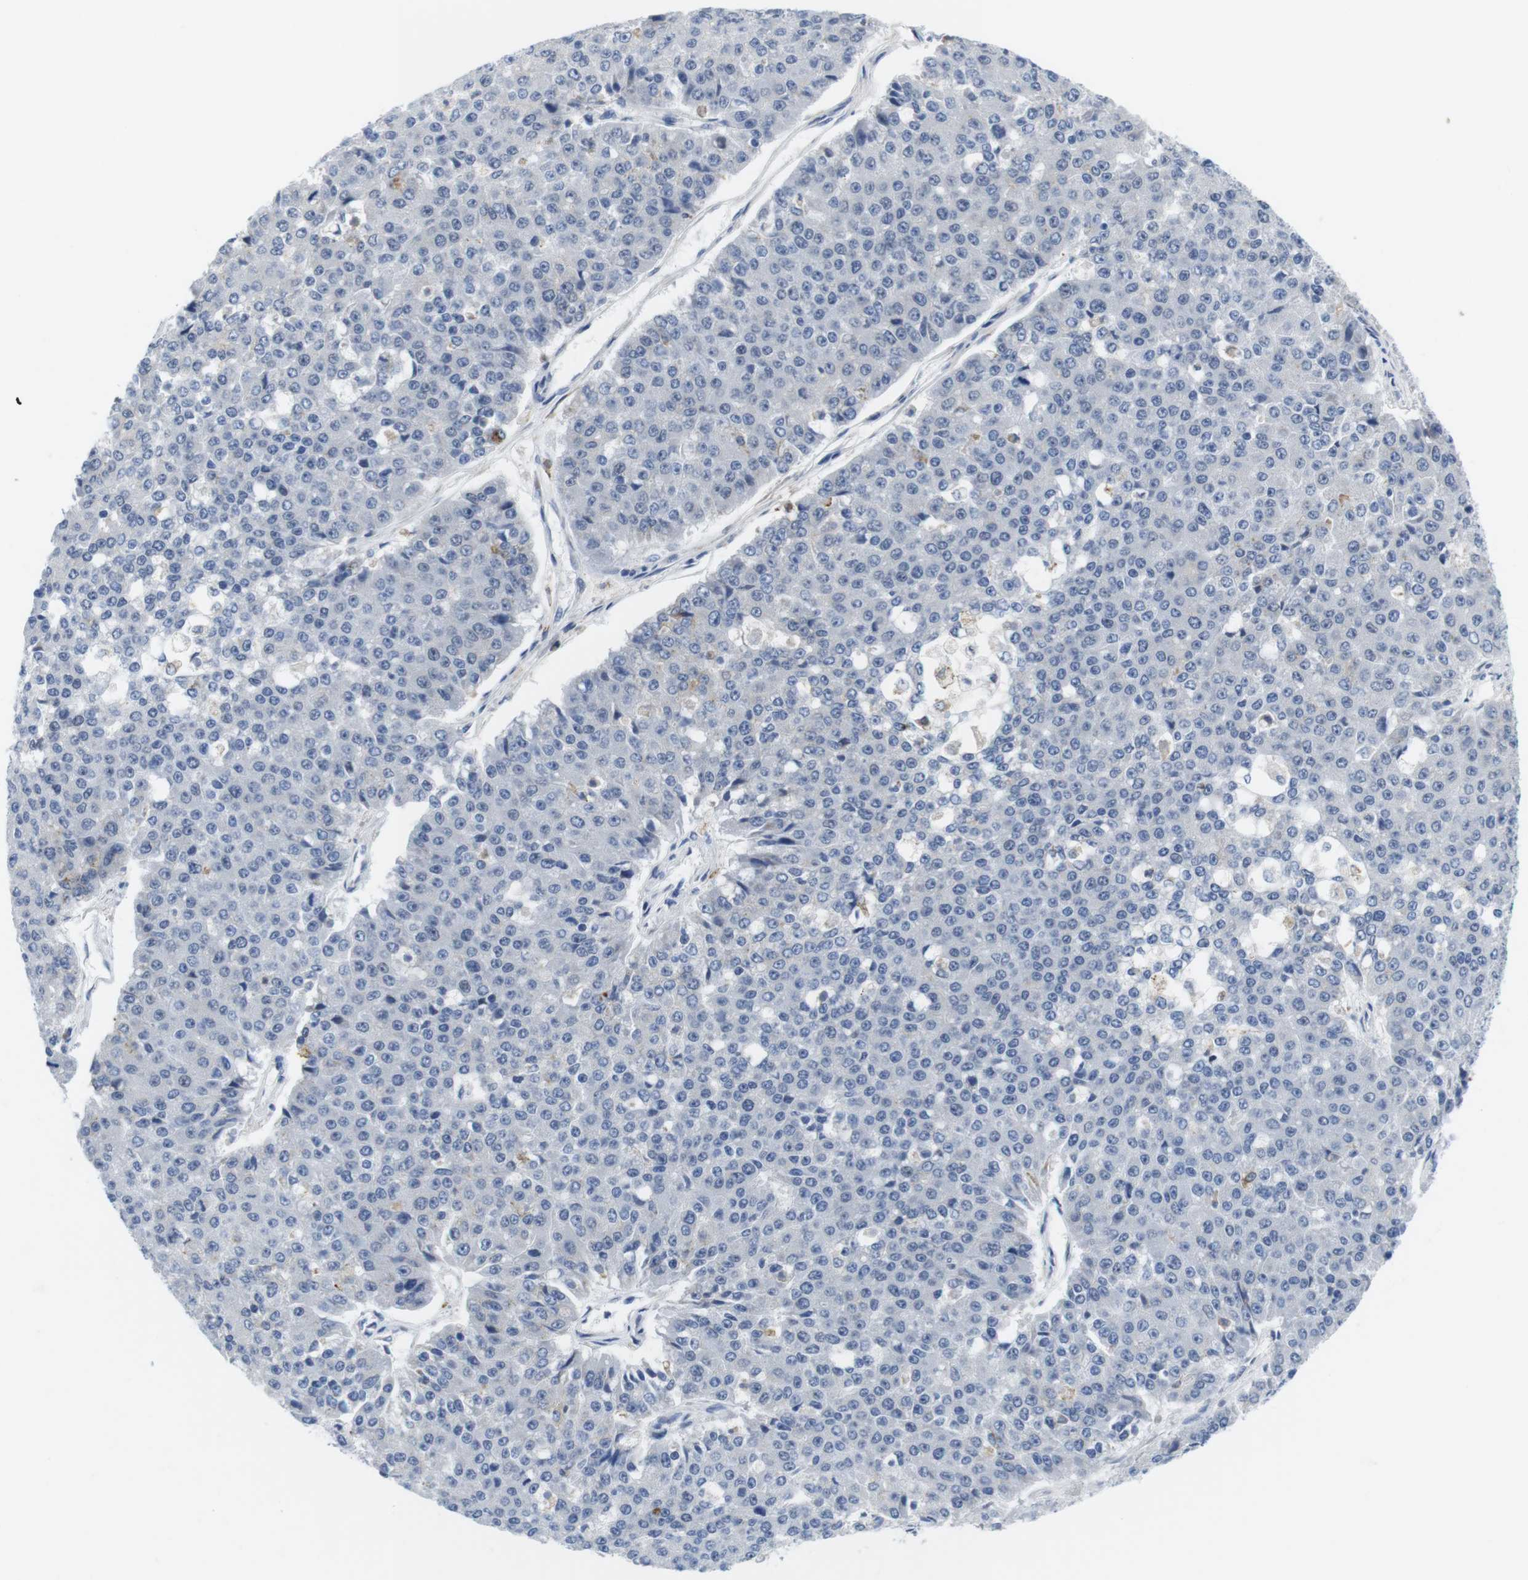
{"staining": {"intensity": "negative", "quantity": "none", "location": "none"}, "tissue": "pancreatic cancer", "cell_type": "Tumor cells", "image_type": "cancer", "snomed": [{"axis": "morphology", "description": "Adenocarcinoma, NOS"}, {"axis": "topography", "description": "Pancreas"}], "caption": "There is no significant expression in tumor cells of pancreatic cancer (adenocarcinoma).", "gene": "CNGA2", "patient": {"sex": "male", "age": 50}}